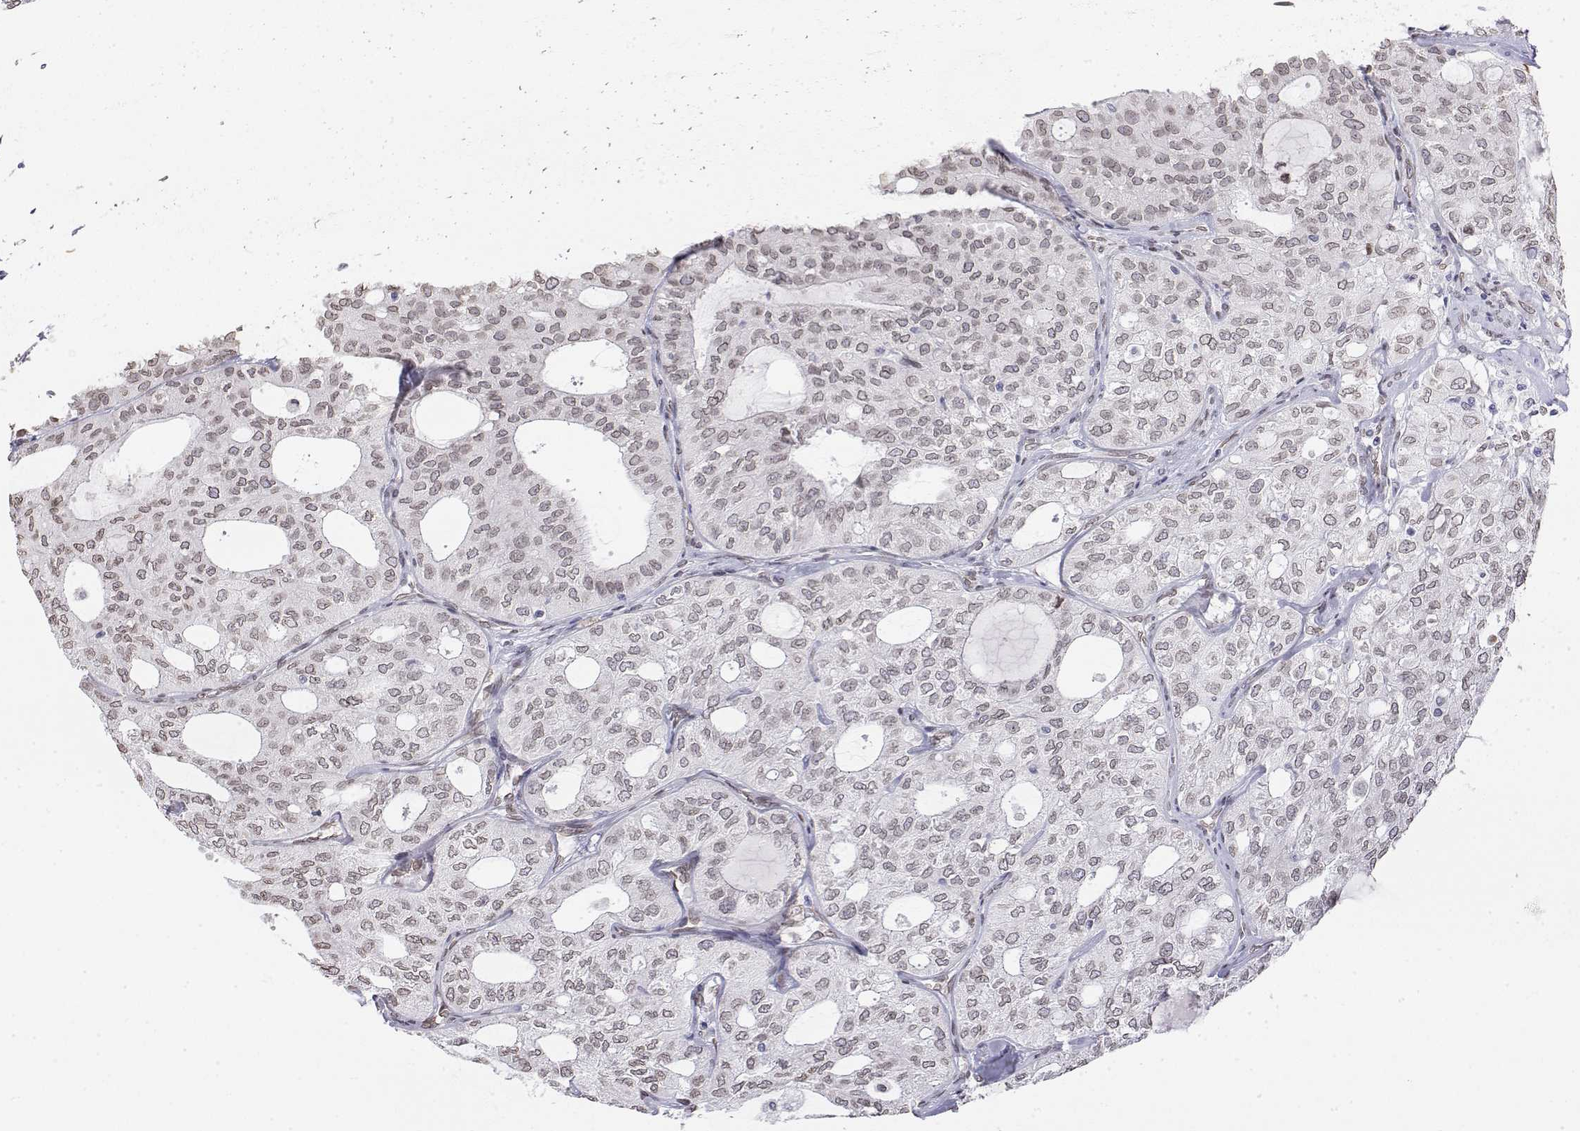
{"staining": {"intensity": "weak", "quantity": ">75%", "location": "cytoplasmic/membranous,nuclear"}, "tissue": "thyroid cancer", "cell_type": "Tumor cells", "image_type": "cancer", "snomed": [{"axis": "morphology", "description": "Follicular adenoma carcinoma, NOS"}, {"axis": "topography", "description": "Thyroid gland"}], "caption": "Immunohistochemistry of human follicular adenoma carcinoma (thyroid) displays low levels of weak cytoplasmic/membranous and nuclear staining in approximately >75% of tumor cells.", "gene": "ZNF532", "patient": {"sex": "male", "age": 75}}